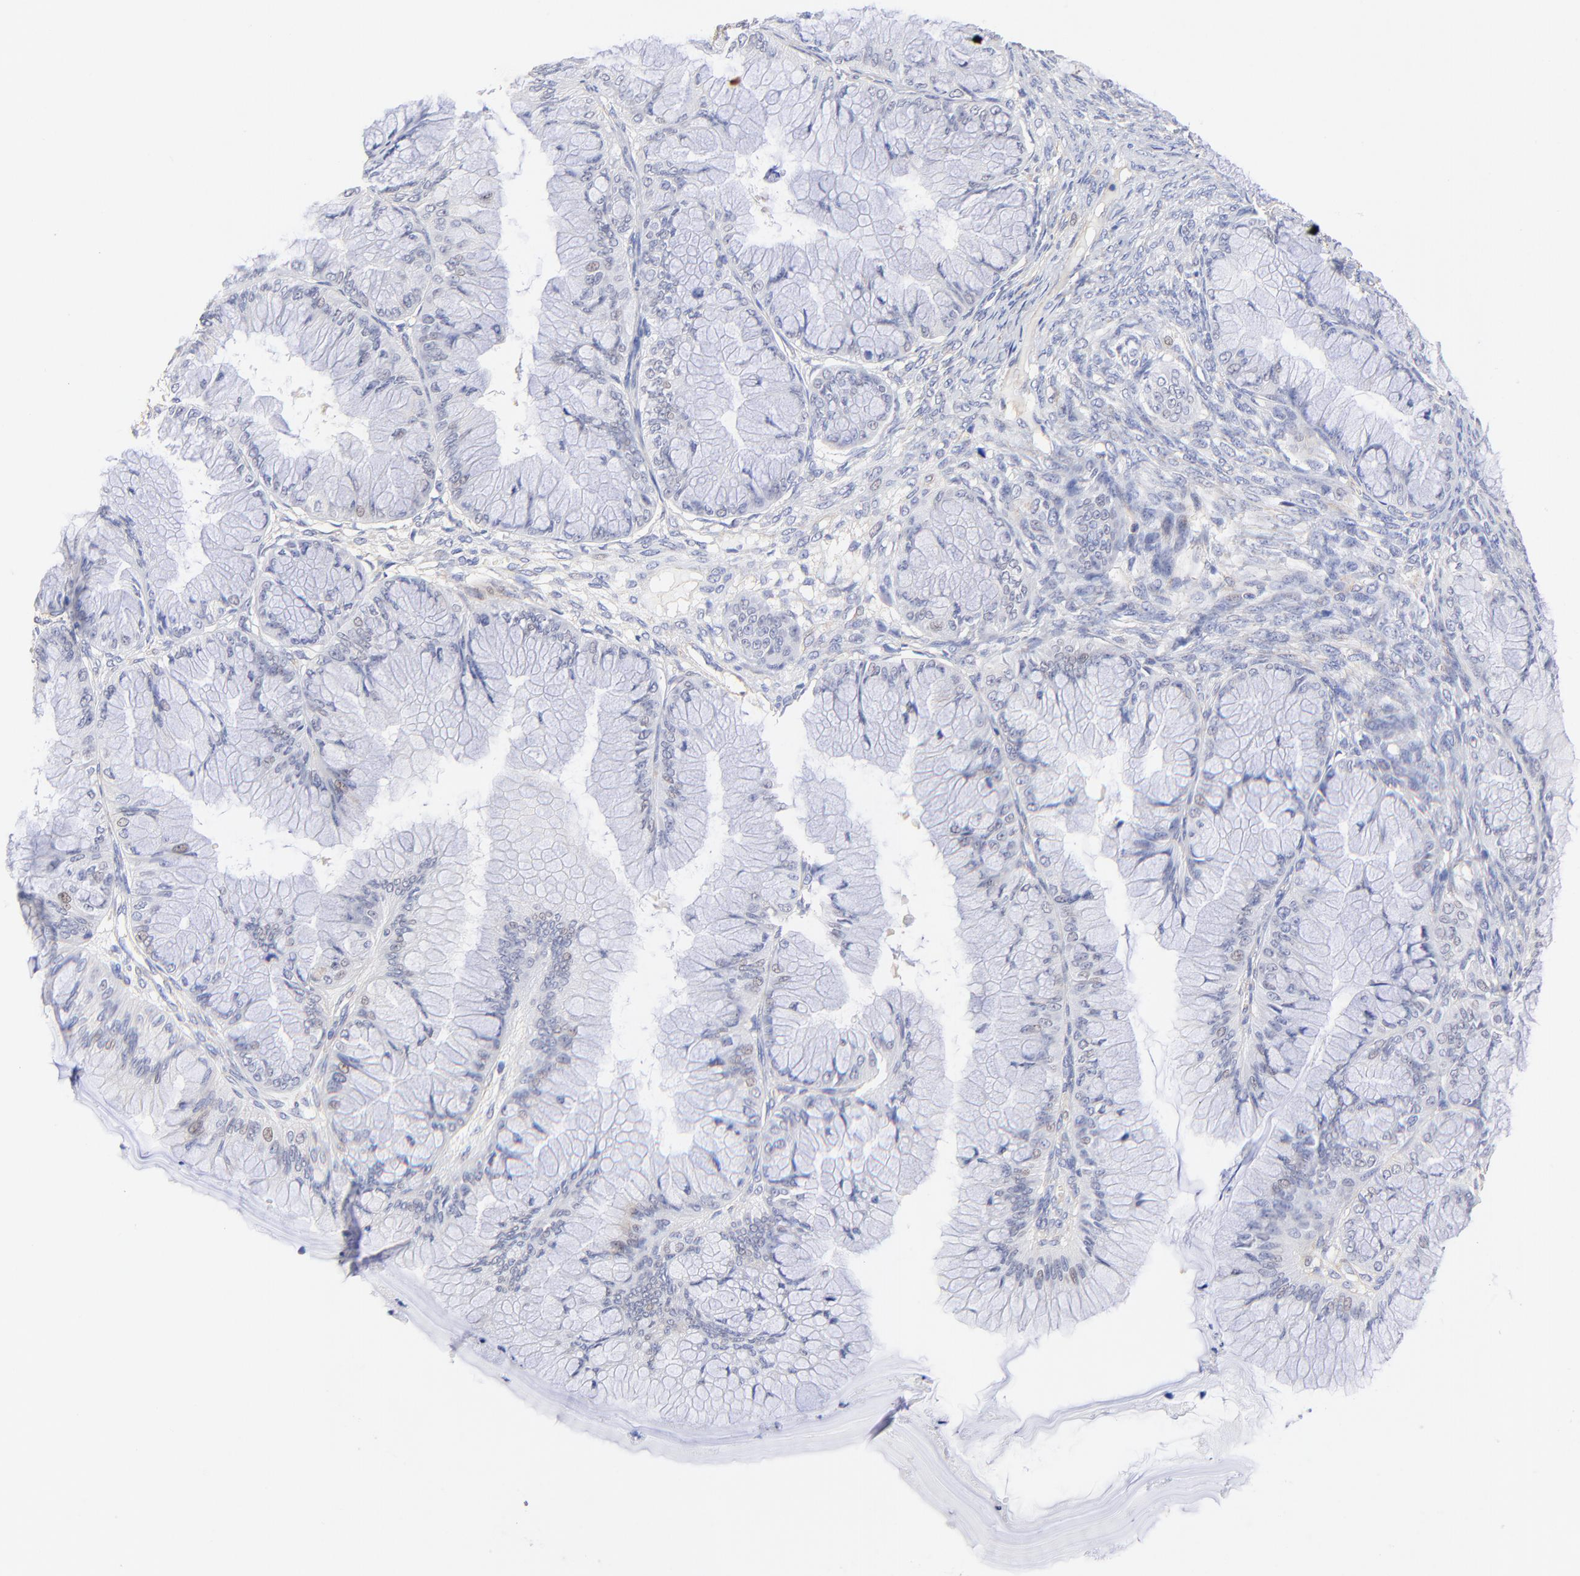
{"staining": {"intensity": "weak", "quantity": "<25%", "location": "nuclear"}, "tissue": "ovarian cancer", "cell_type": "Tumor cells", "image_type": "cancer", "snomed": [{"axis": "morphology", "description": "Cystadenocarcinoma, mucinous, NOS"}, {"axis": "topography", "description": "Ovary"}], "caption": "DAB (3,3'-diaminobenzidine) immunohistochemical staining of mucinous cystadenocarcinoma (ovarian) exhibits no significant expression in tumor cells. (DAB (3,3'-diaminobenzidine) immunohistochemistry with hematoxylin counter stain).", "gene": "ACTRT1", "patient": {"sex": "female", "age": 63}}